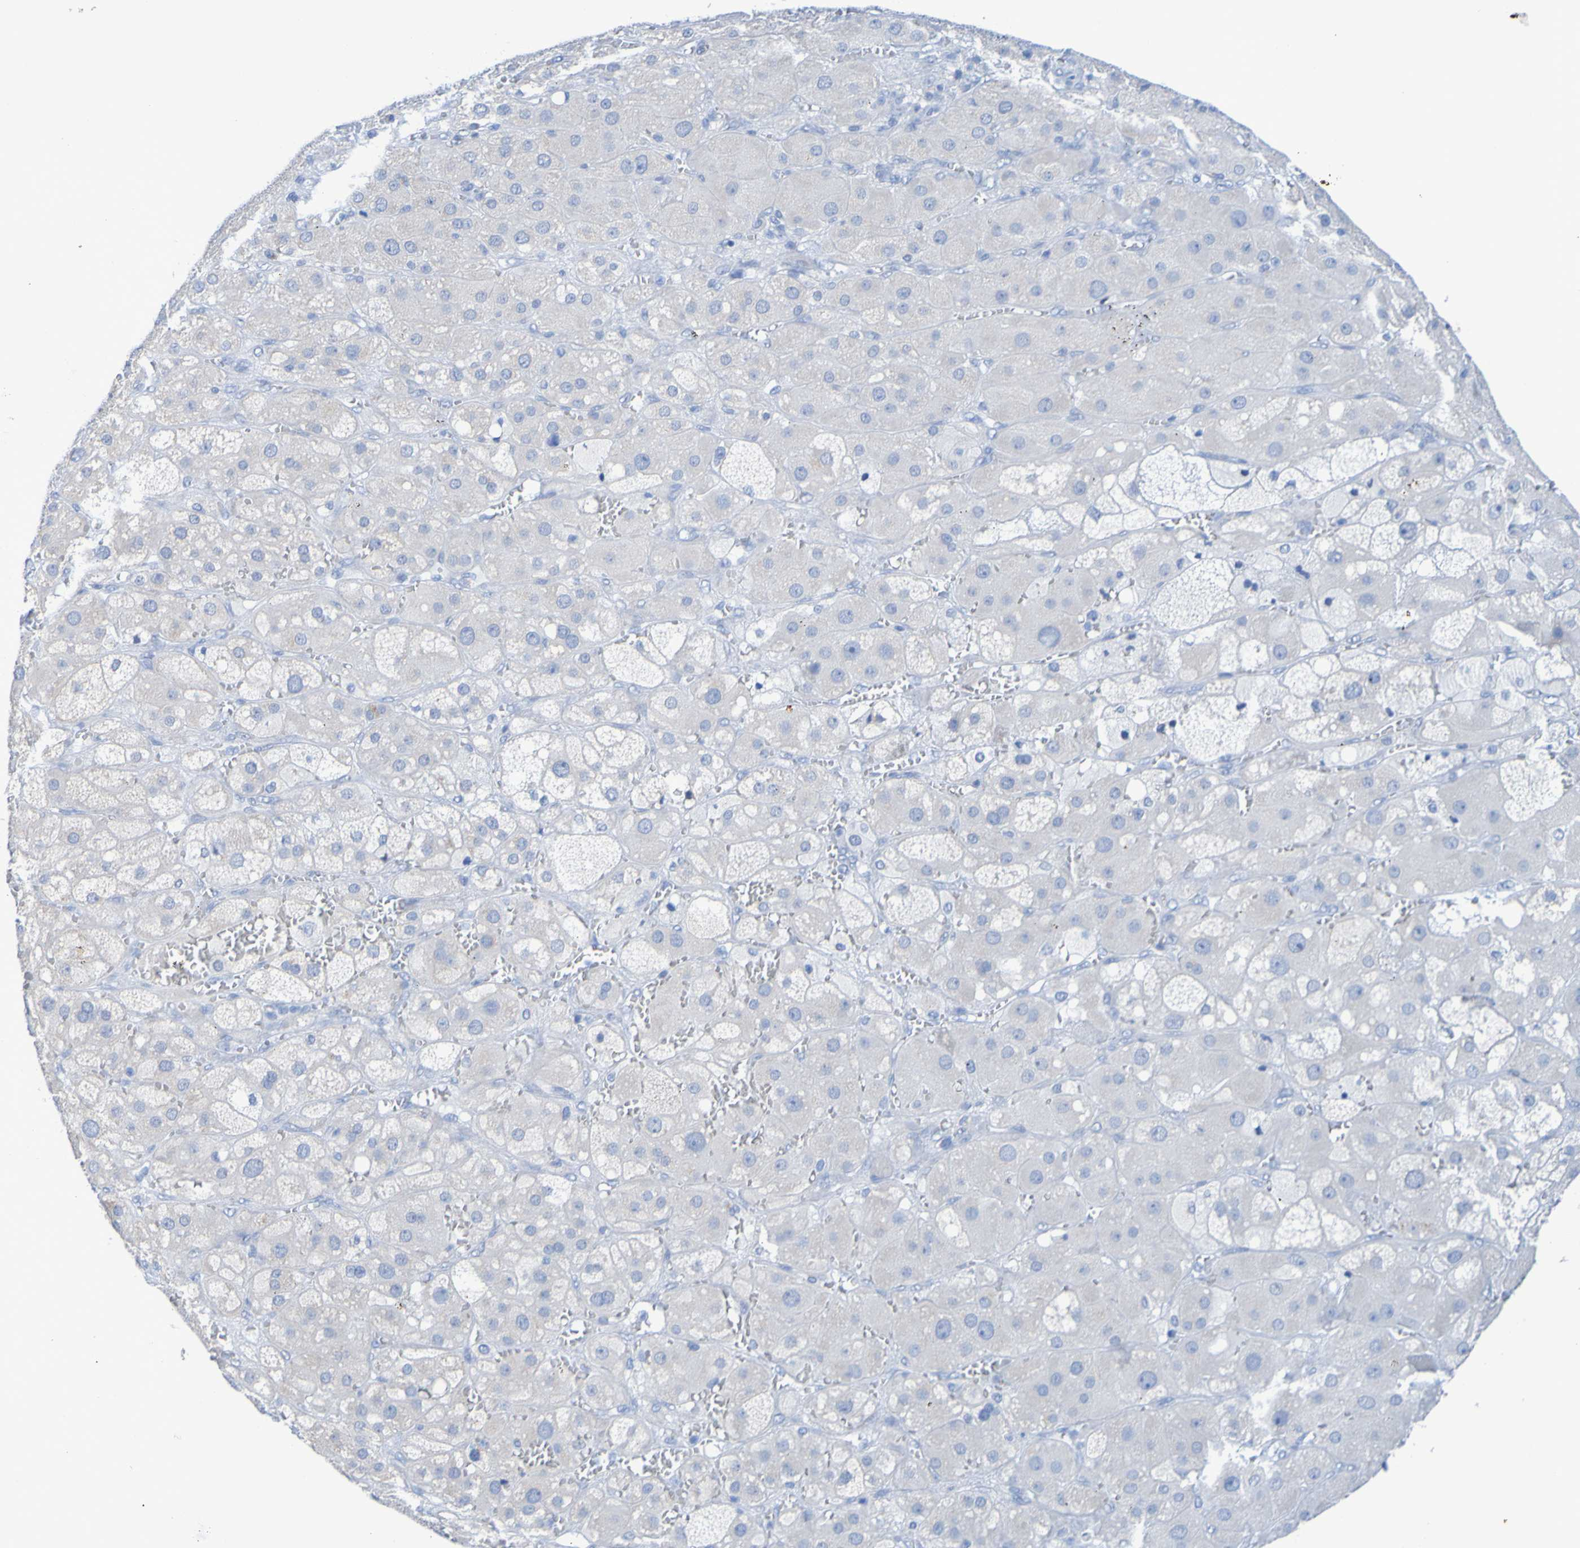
{"staining": {"intensity": "negative", "quantity": "none", "location": "none"}, "tissue": "adrenal gland", "cell_type": "Glandular cells", "image_type": "normal", "snomed": [{"axis": "morphology", "description": "Normal tissue, NOS"}, {"axis": "topography", "description": "Adrenal gland"}], "caption": "The histopathology image displays no significant positivity in glandular cells of adrenal gland. The staining was performed using DAB (3,3'-diaminobenzidine) to visualize the protein expression in brown, while the nuclei were stained in blue with hematoxylin (Magnification: 20x).", "gene": "ACMSD", "patient": {"sex": "female", "age": 47}}